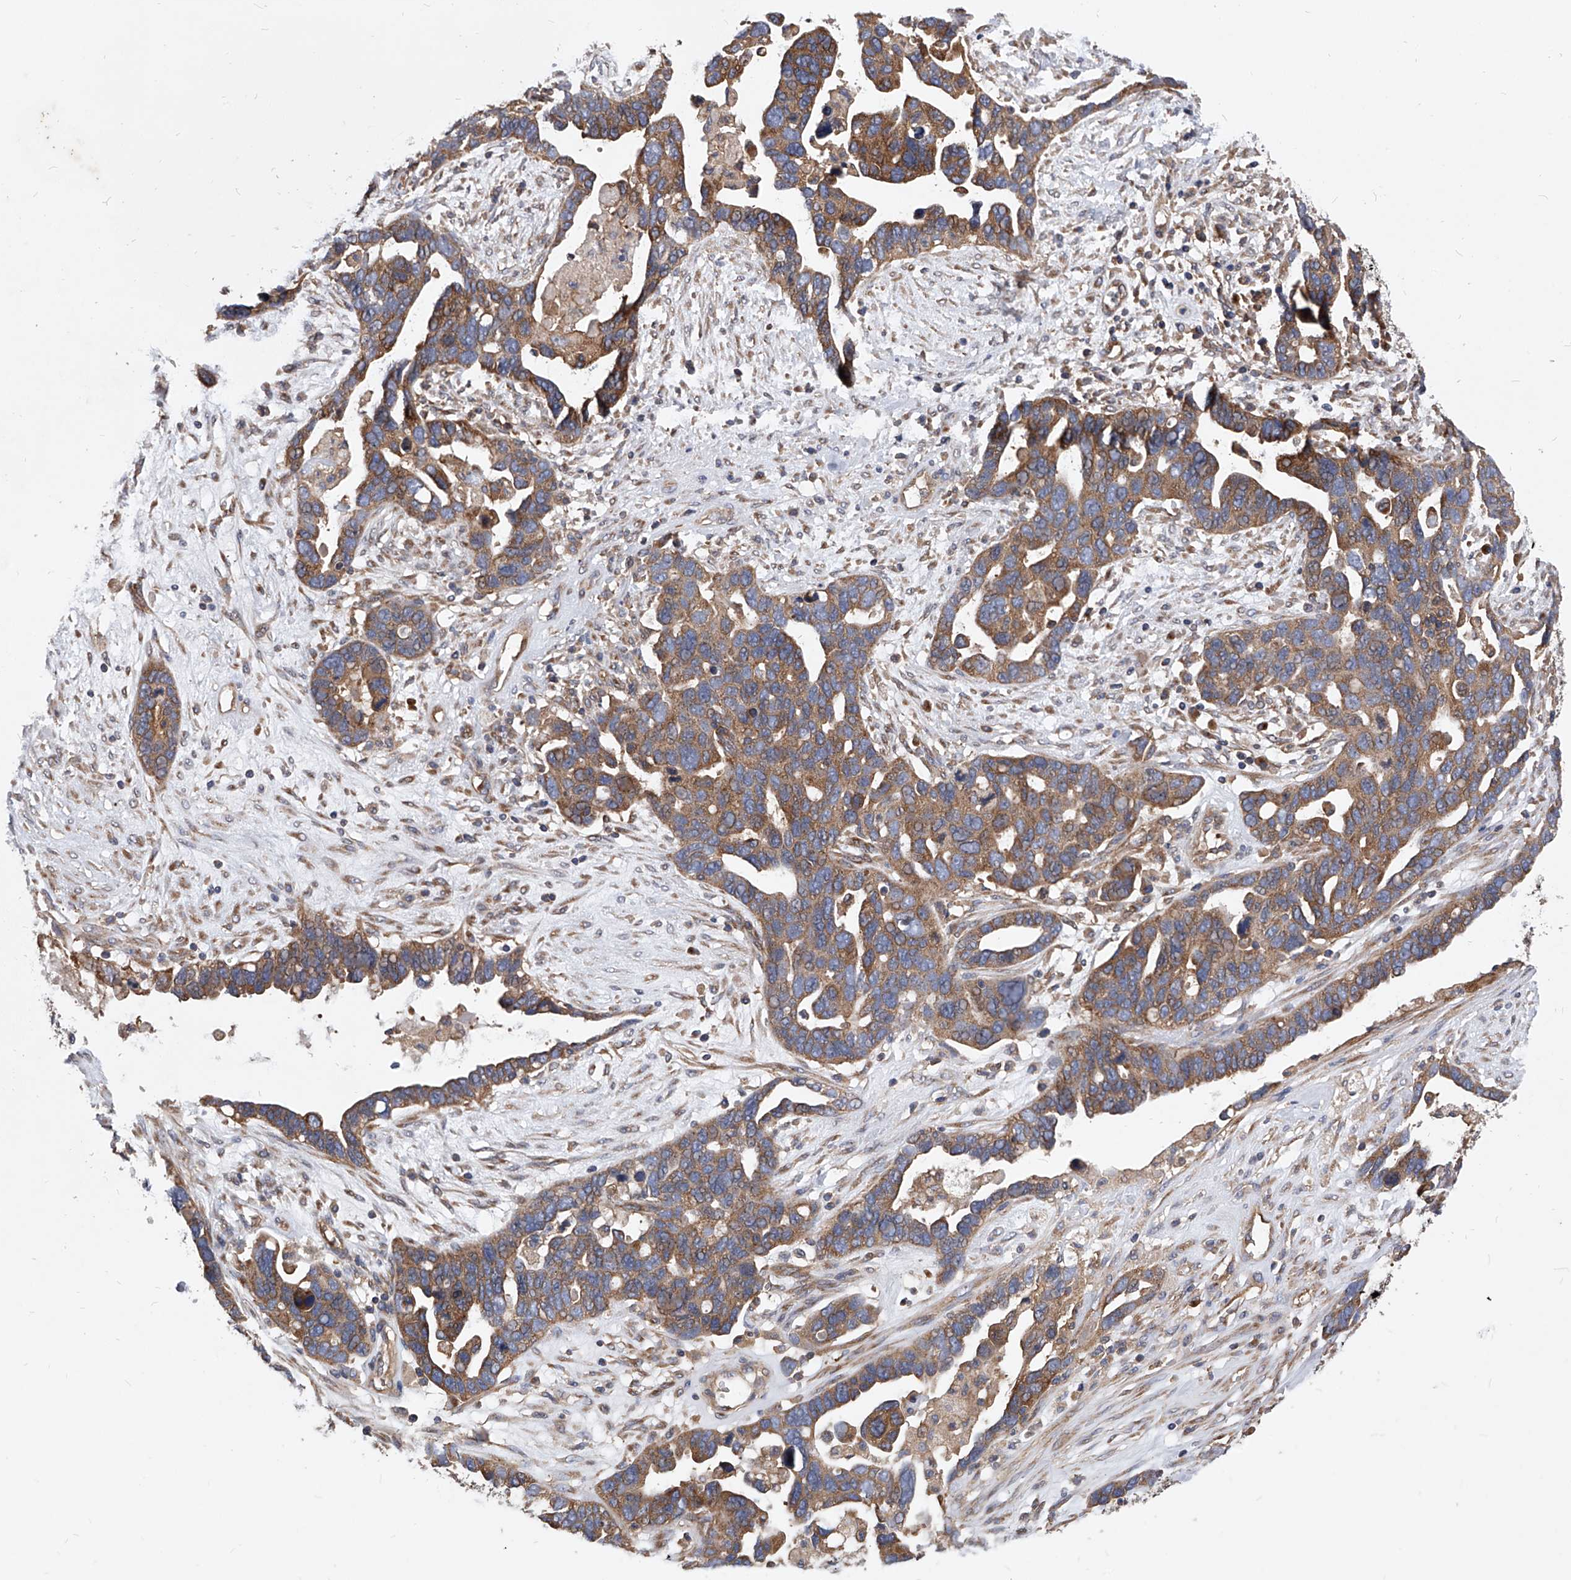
{"staining": {"intensity": "moderate", "quantity": ">75%", "location": "cytoplasmic/membranous"}, "tissue": "ovarian cancer", "cell_type": "Tumor cells", "image_type": "cancer", "snomed": [{"axis": "morphology", "description": "Cystadenocarcinoma, serous, NOS"}, {"axis": "topography", "description": "Ovary"}], "caption": "IHC photomicrograph of neoplastic tissue: ovarian serous cystadenocarcinoma stained using IHC exhibits medium levels of moderate protein expression localized specifically in the cytoplasmic/membranous of tumor cells, appearing as a cytoplasmic/membranous brown color.", "gene": "CFAP410", "patient": {"sex": "female", "age": 54}}